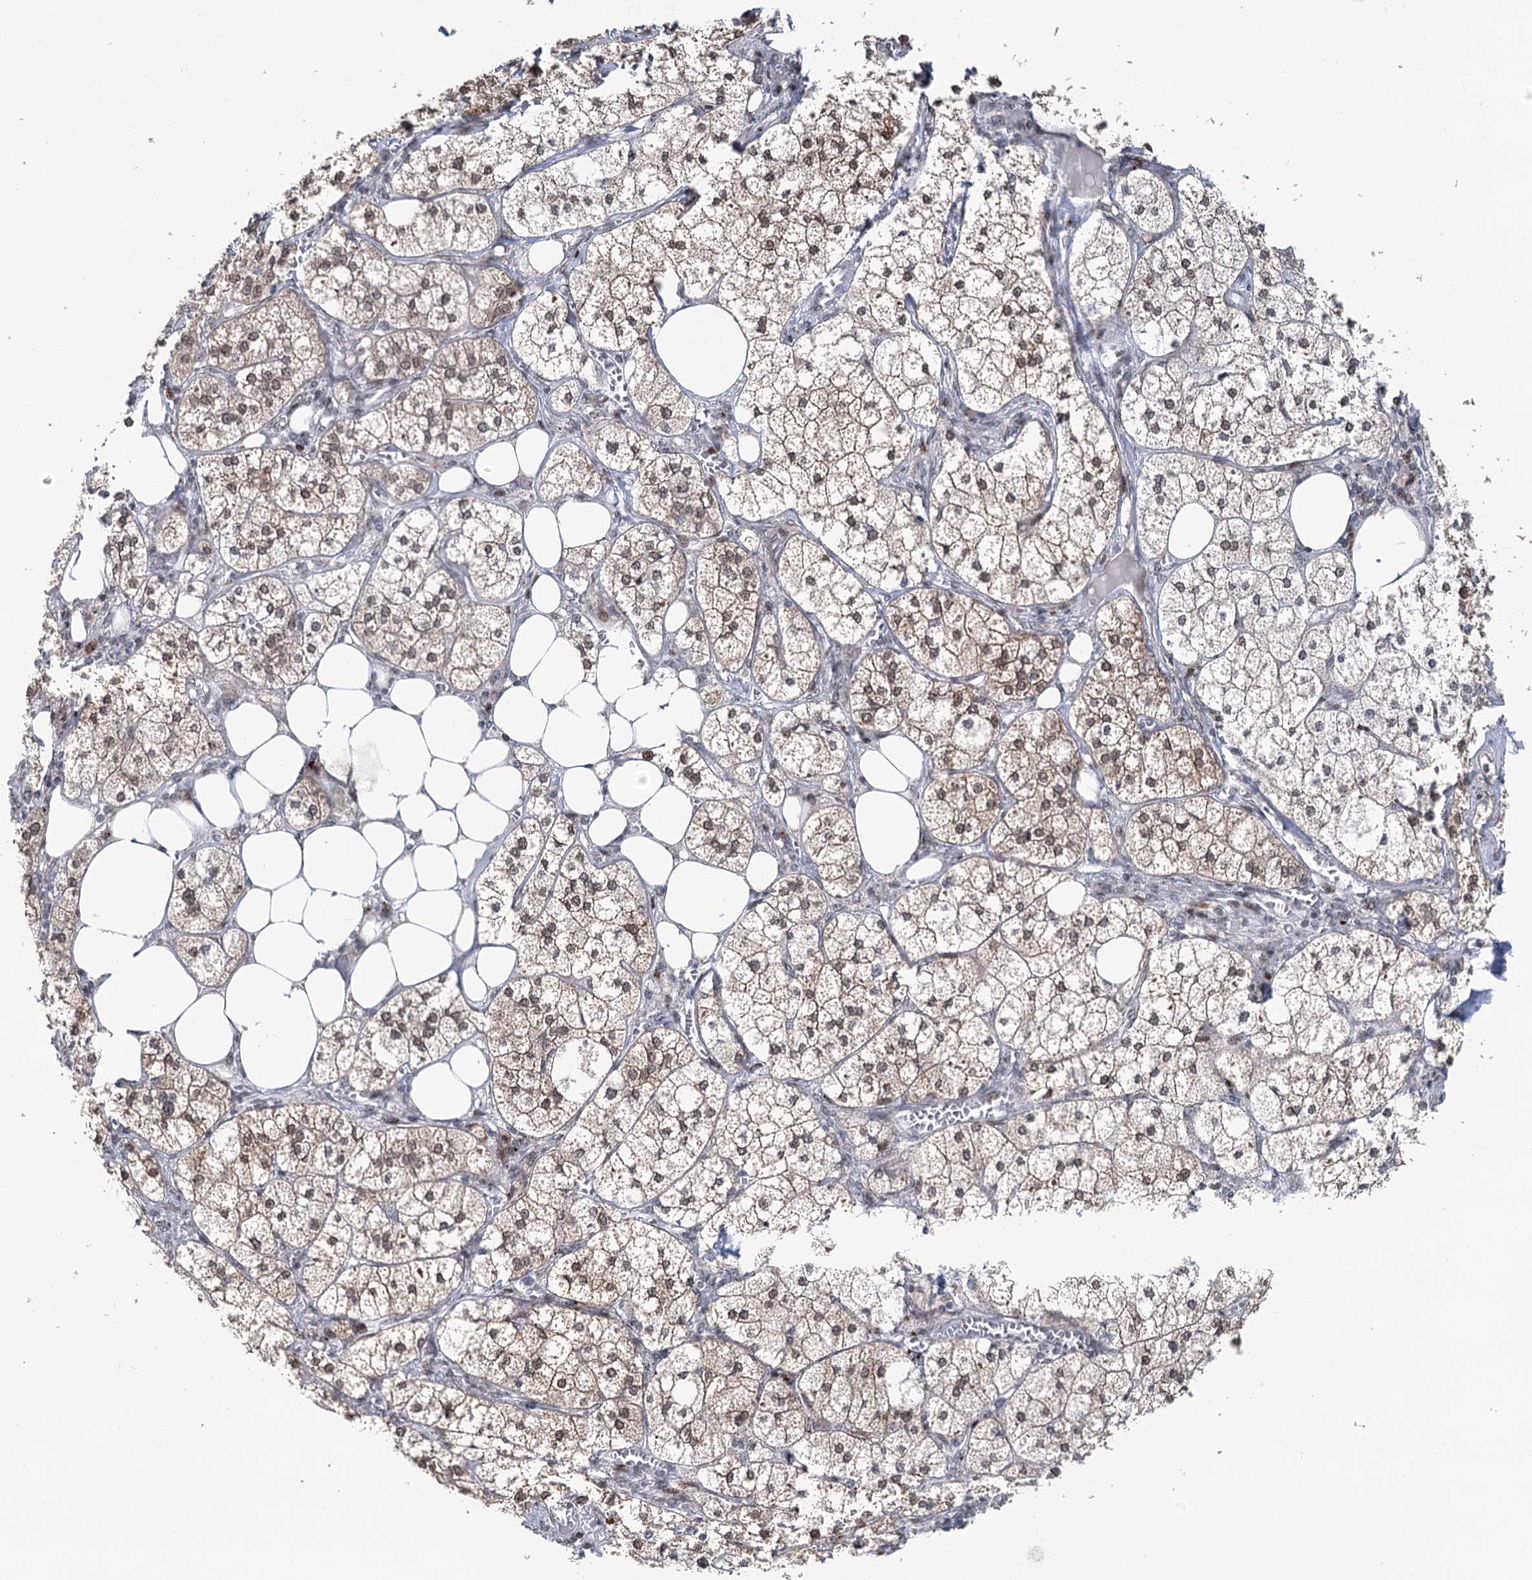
{"staining": {"intensity": "moderate", "quantity": "<25%", "location": "cytoplasmic/membranous"}, "tissue": "adrenal gland", "cell_type": "Glandular cells", "image_type": "normal", "snomed": [{"axis": "morphology", "description": "Normal tissue, NOS"}, {"axis": "topography", "description": "Adrenal gland"}], "caption": "Immunohistochemistry (IHC) (DAB (3,3'-diaminobenzidine)) staining of unremarkable human adrenal gland demonstrates moderate cytoplasmic/membranous protein expression in about <25% of glandular cells.", "gene": "PTGR1", "patient": {"sex": "female", "age": 61}}